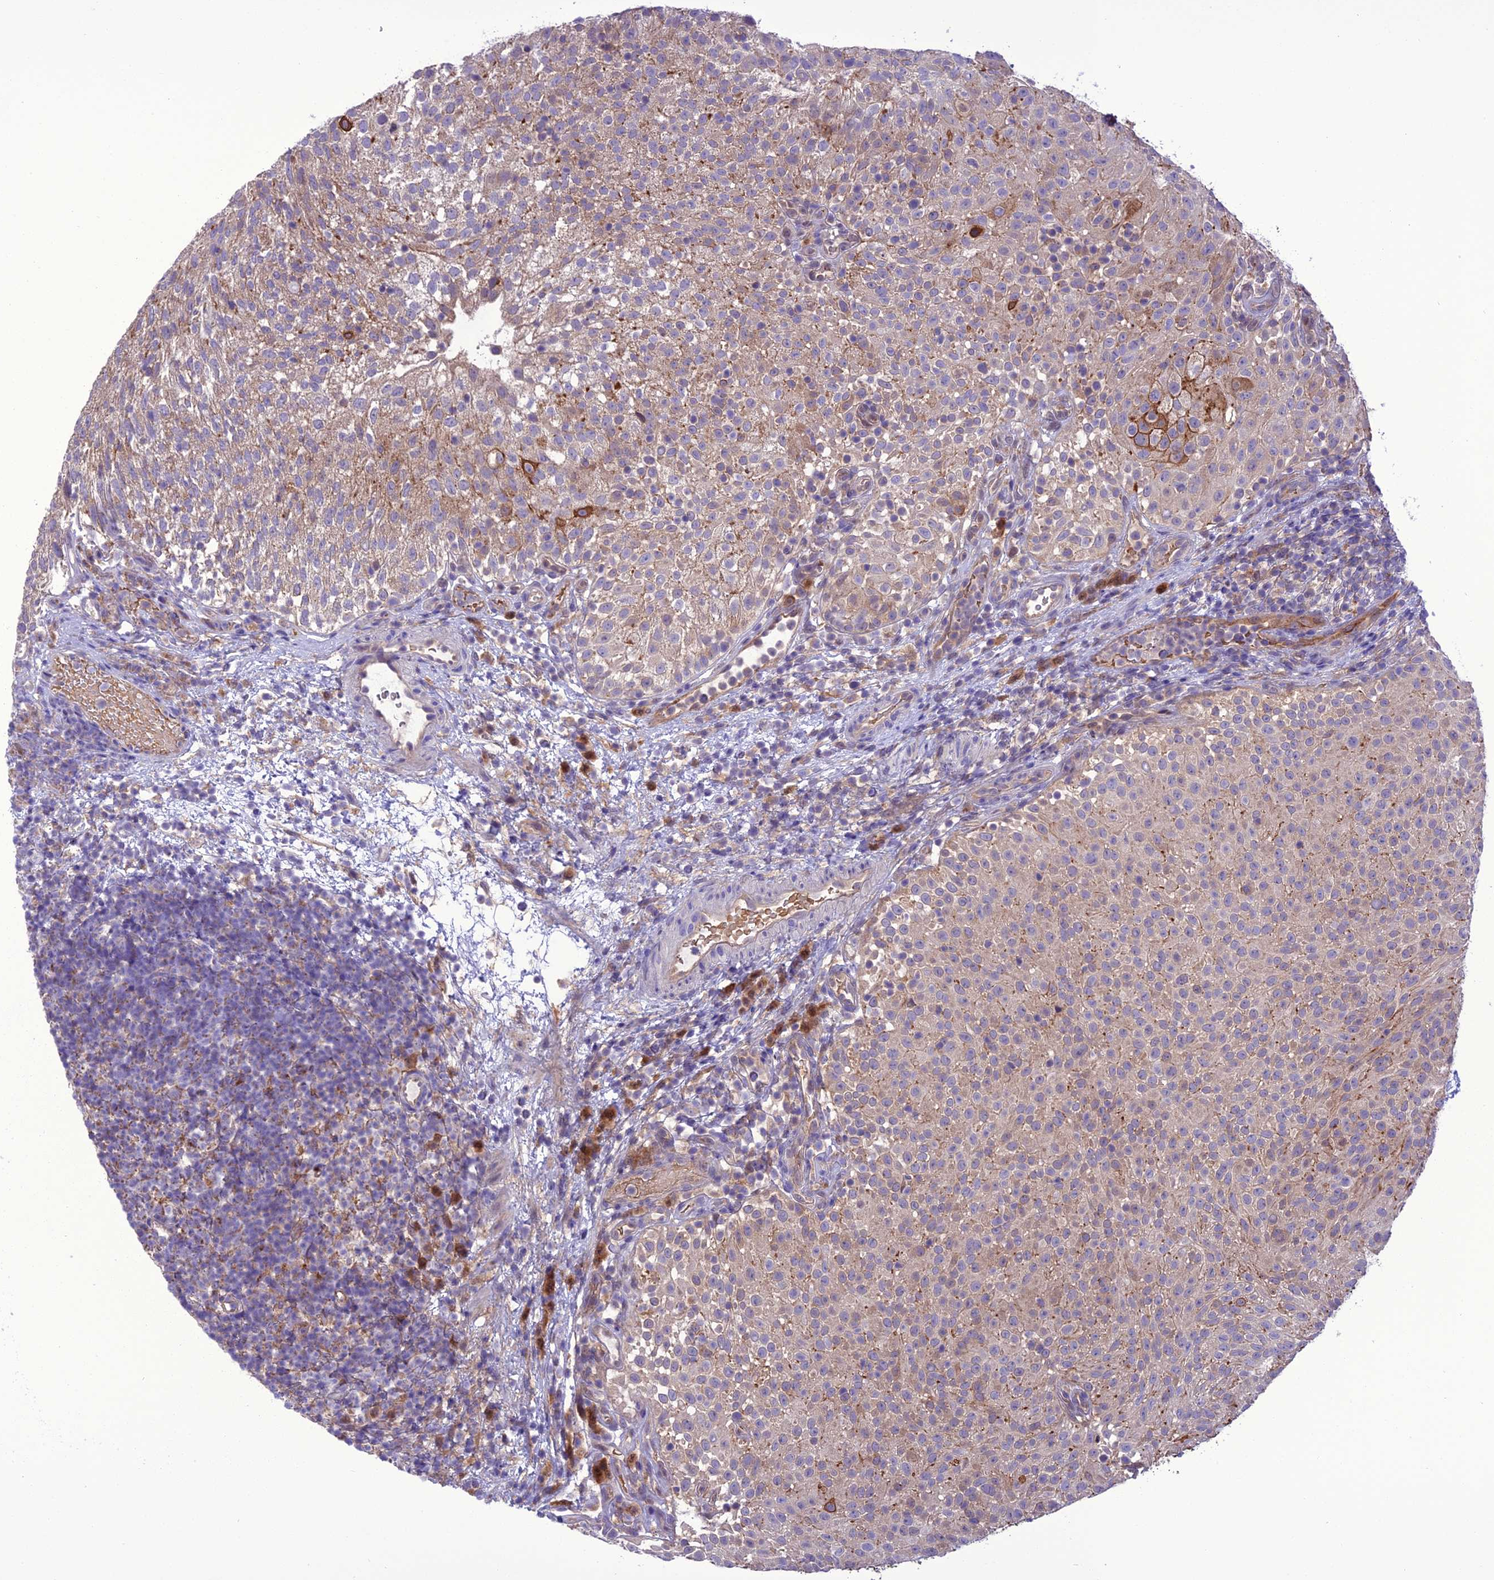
{"staining": {"intensity": "moderate", "quantity": "<25%", "location": "cytoplasmic/membranous"}, "tissue": "urothelial cancer", "cell_type": "Tumor cells", "image_type": "cancer", "snomed": [{"axis": "morphology", "description": "Urothelial carcinoma, Low grade"}, {"axis": "topography", "description": "Urinary bladder"}], "caption": "Protein expression analysis of urothelial carcinoma (low-grade) exhibits moderate cytoplasmic/membranous staining in approximately <25% of tumor cells.", "gene": "BORCS6", "patient": {"sex": "male", "age": 78}}